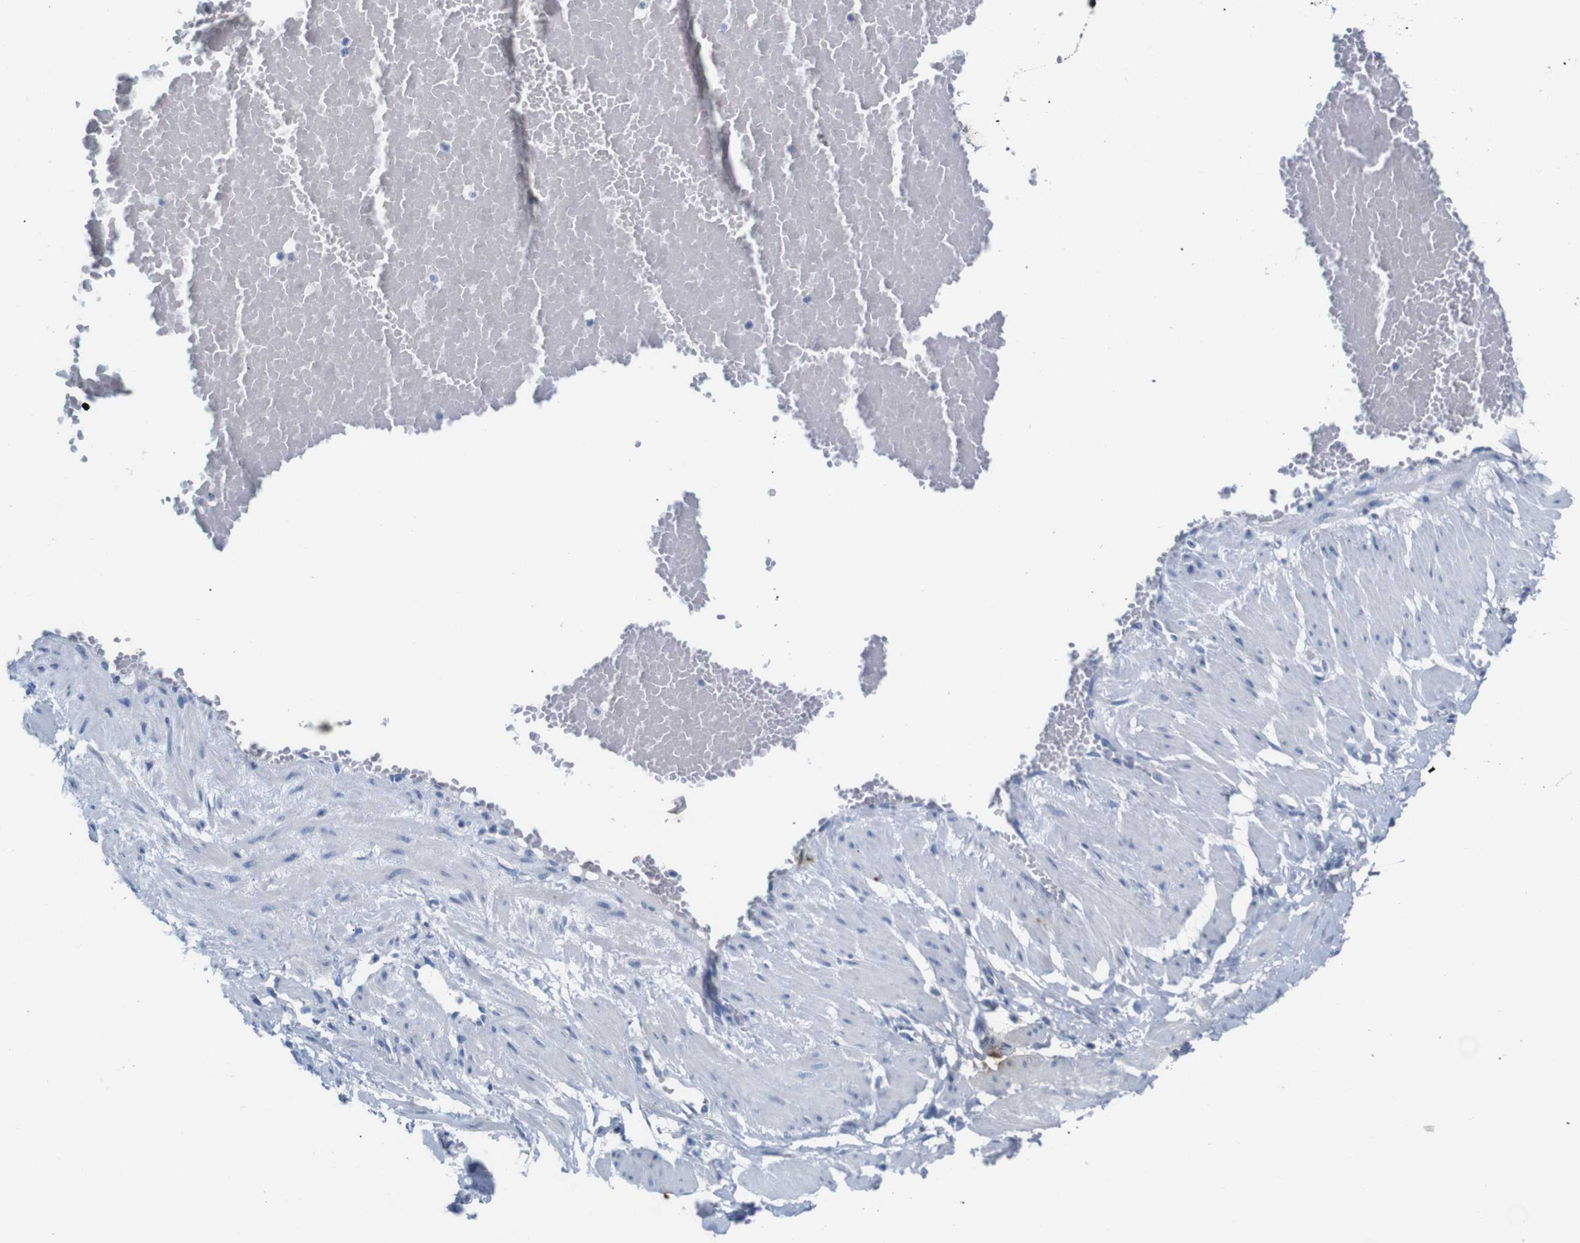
{"staining": {"intensity": "negative", "quantity": "none", "location": "none"}, "tissue": "adipose tissue", "cell_type": "Adipocytes", "image_type": "normal", "snomed": [{"axis": "morphology", "description": "Normal tissue, NOS"}, {"axis": "topography", "description": "Soft tissue"}, {"axis": "topography", "description": "Vascular tissue"}], "caption": "Photomicrograph shows no significant protein positivity in adipocytes of benign adipose tissue.", "gene": "ANK3", "patient": {"sex": "female", "age": 35}}